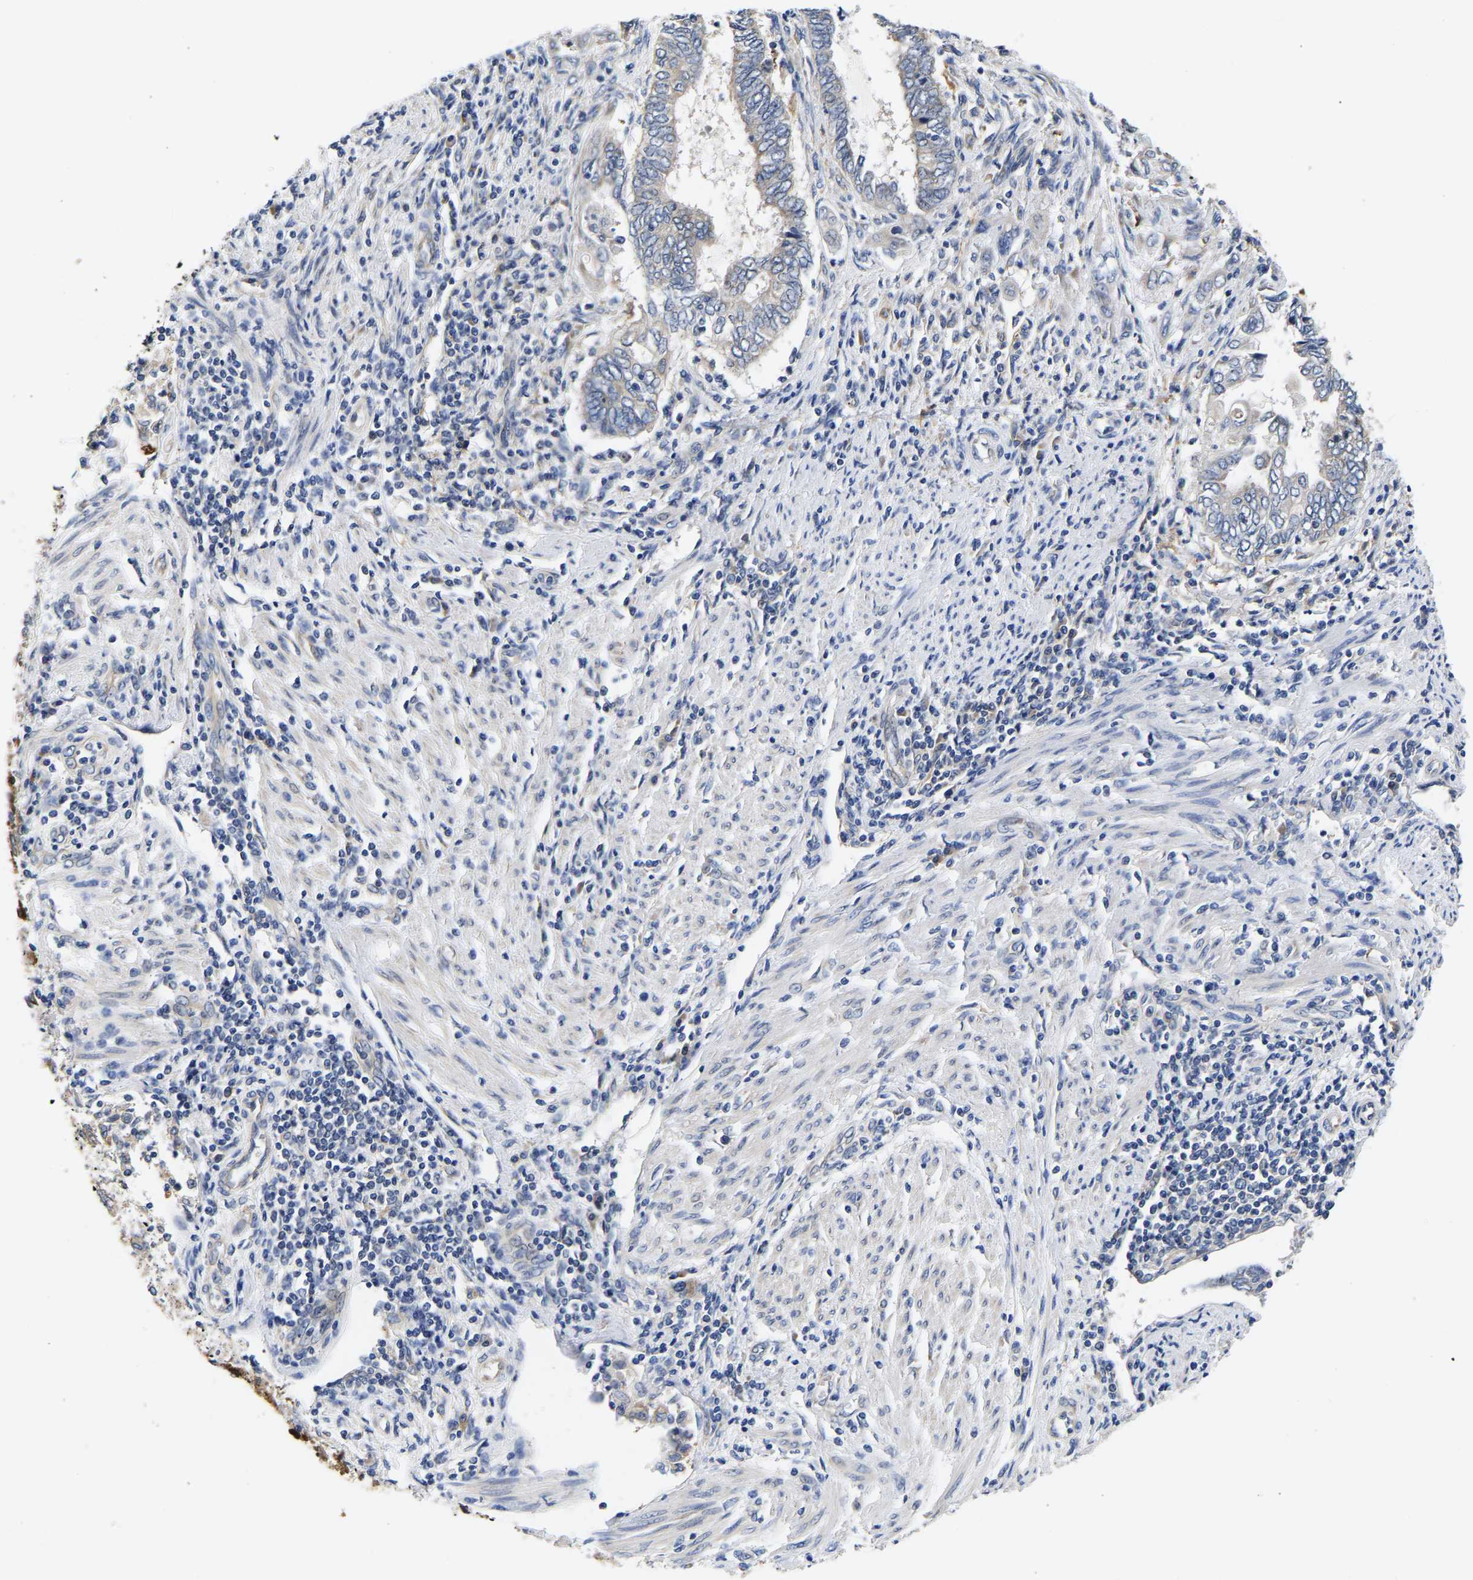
{"staining": {"intensity": "negative", "quantity": "none", "location": "none"}, "tissue": "endometrial cancer", "cell_type": "Tumor cells", "image_type": "cancer", "snomed": [{"axis": "morphology", "description": "Adenocarcinoma, NOS"}, {"axis": "topography", "description": "Uterus"}, {"axis": "topography", "description": "Endometrium"}], "caption": "Image shows no protein expression in tumor cells of endometrial cancer (adenocarcinoma) tissue. (Stains: DAB (3,3'-diaminobenzidine) IHC with hematoxylin counter stain, Microscopy: brightfield microscopy at high magnification).", "gene": "CCDC6", "patient": {"sex": "female", "age": 70}}